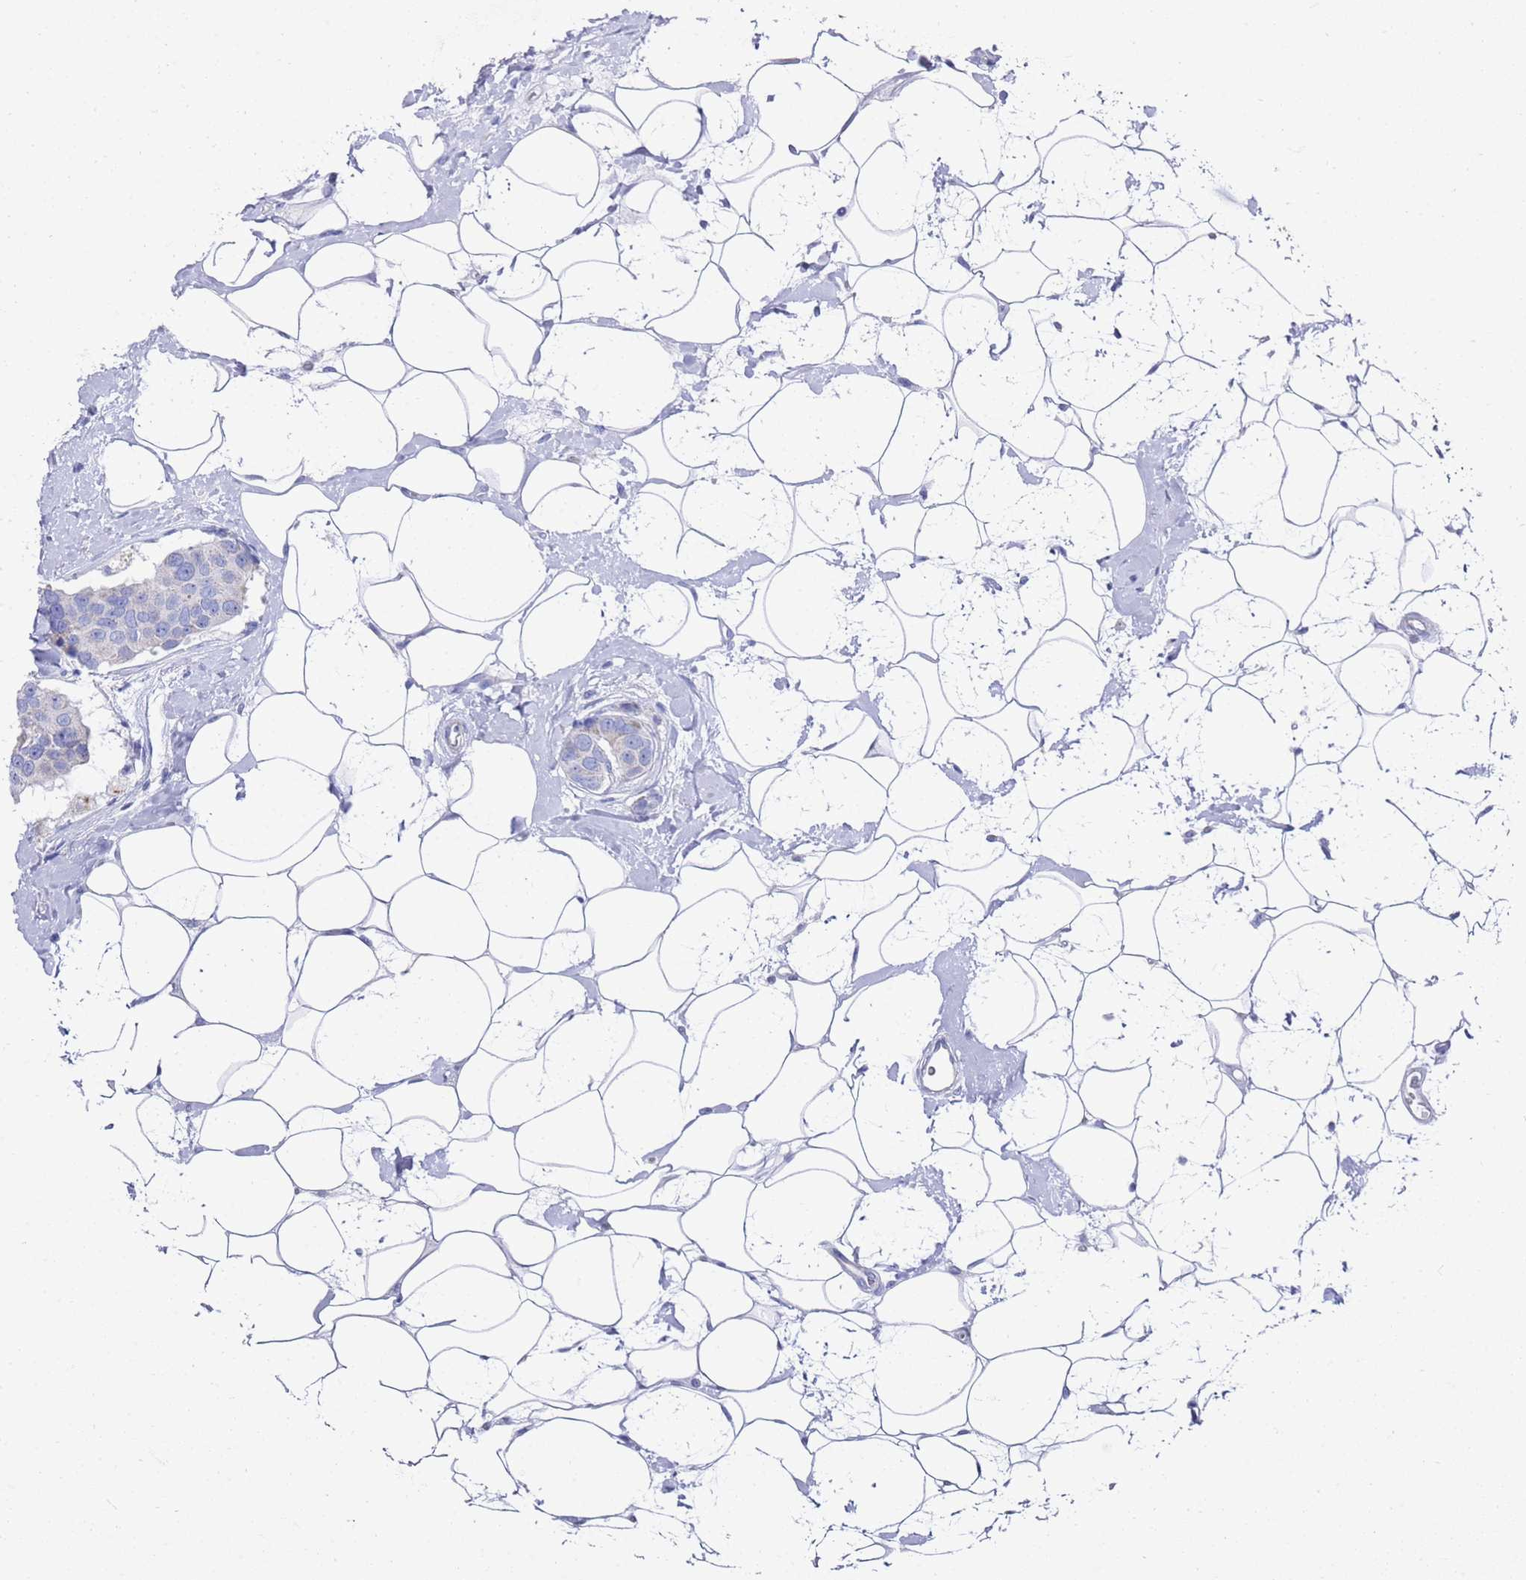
{"staining": {"intensity": "negative", "quantity": "none", "location": "none"}, "tissue": "breast cancer", "cell_type": "Tumor cells", "image_type": "cancer", "snomed": [{"axis": "morphology", "description": "Normal tissue, NOS"}, {"axis": "morphology", "description": "Duct carcinoma"}, {"axis": "topography", "description": "Breast"}], "caption": "The histopathology image displays no significant staining in tumor cells of breast intraductal carcinoma.", "gene": "SCAPER", "patient": {"sex": "female", "age": 39}}